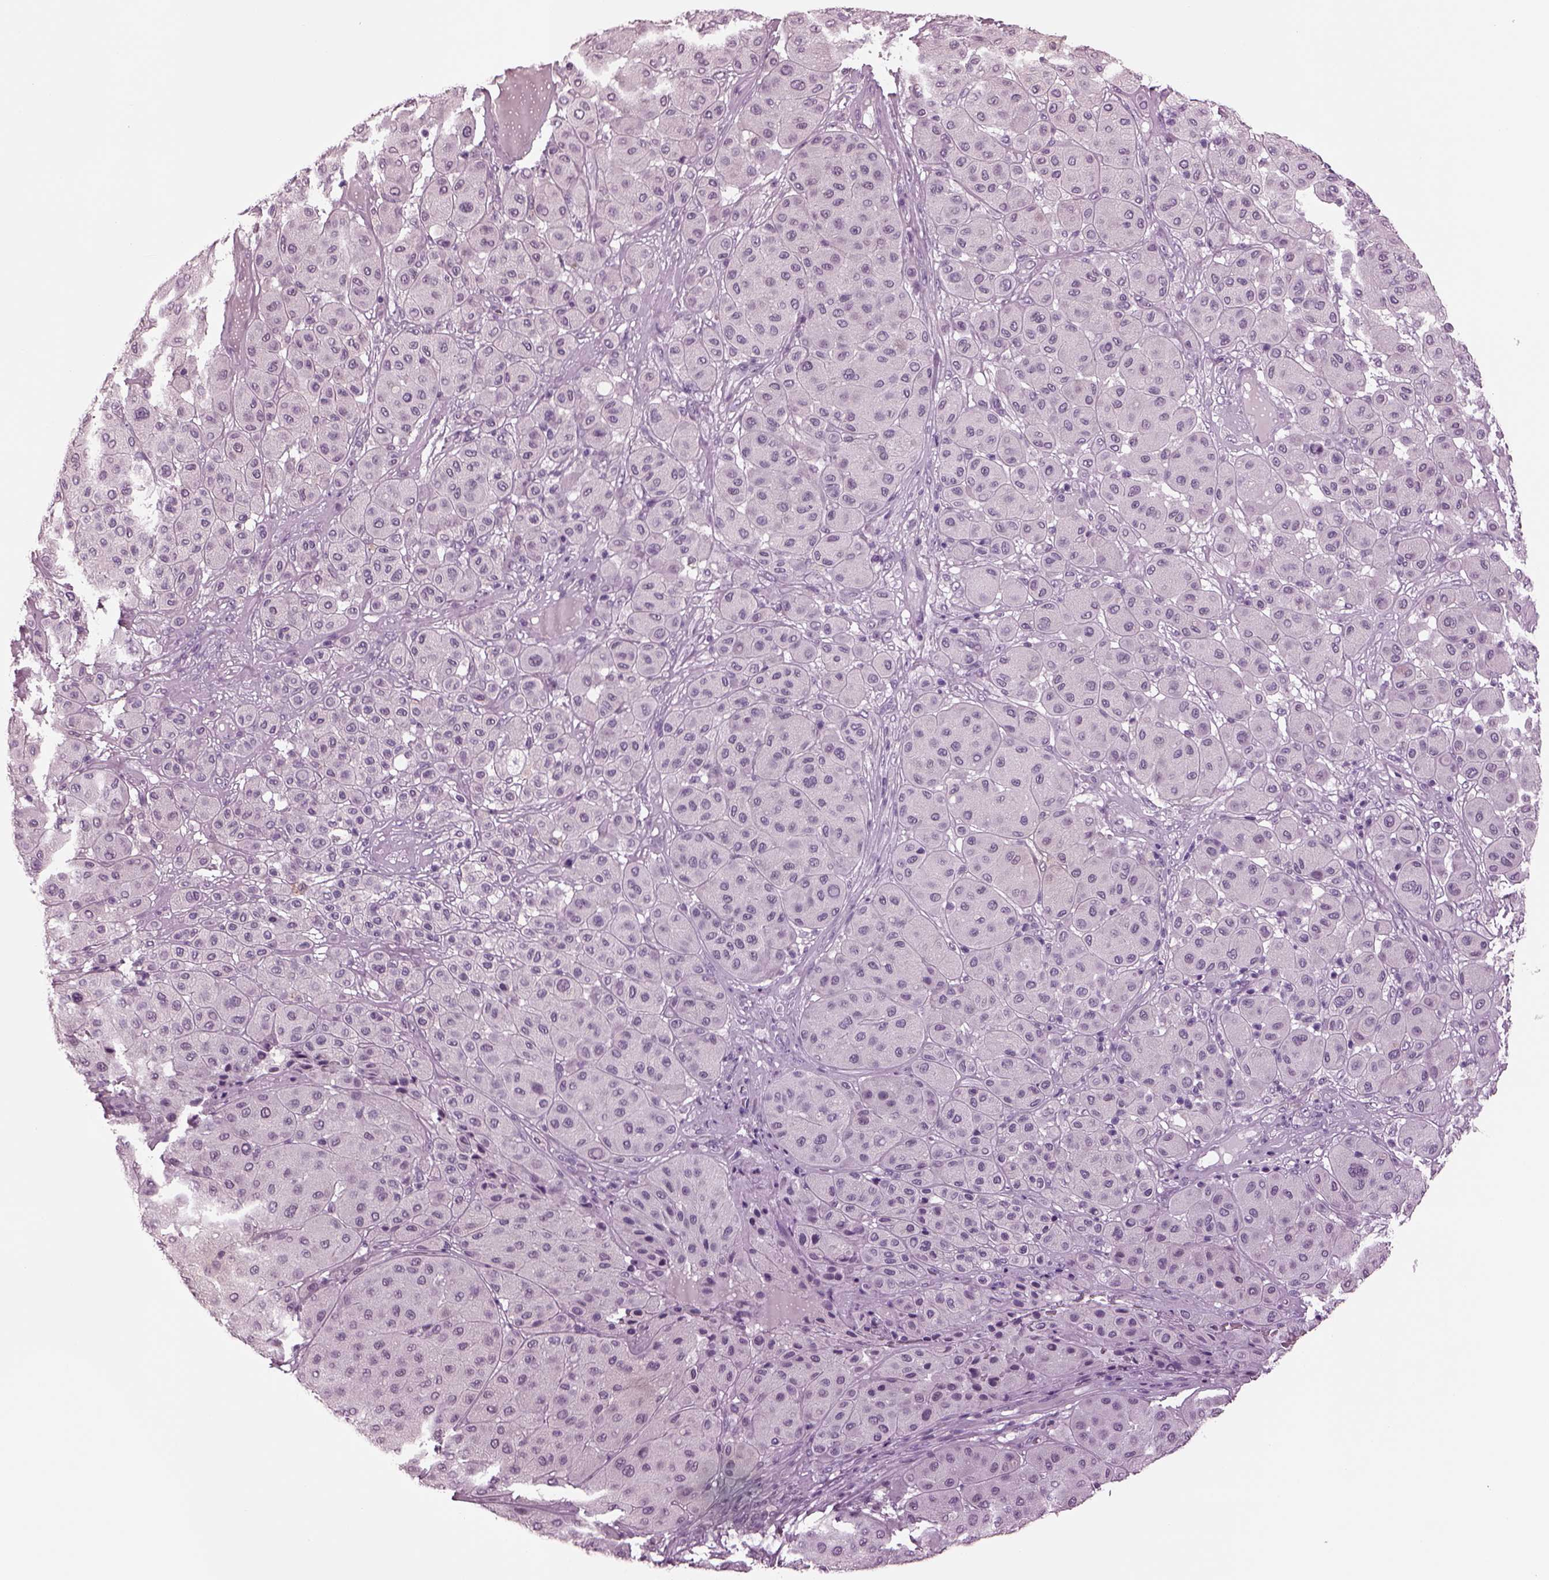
{"staining": {"intensity": "negative", "quantity": "none", "location": "none"}, "tissue": "melanoma", "cell_type": "Tumor cells", "image_type": "cancer", "snomed": [{"axis": "morphology", "description": "Malignant melanoma, Metastatic site"}, {"axis": "topography", "description": "Smooth muscle"}], "caption": "Immunohistochemistry histopathology image of neoplastic tissue: malignant melanoma (metastatic site) stained with DAB reveals no significant protein staining in tumor cells.", "gene": "SLC6A17", "patient": {"sex": "male", "age": 41}}